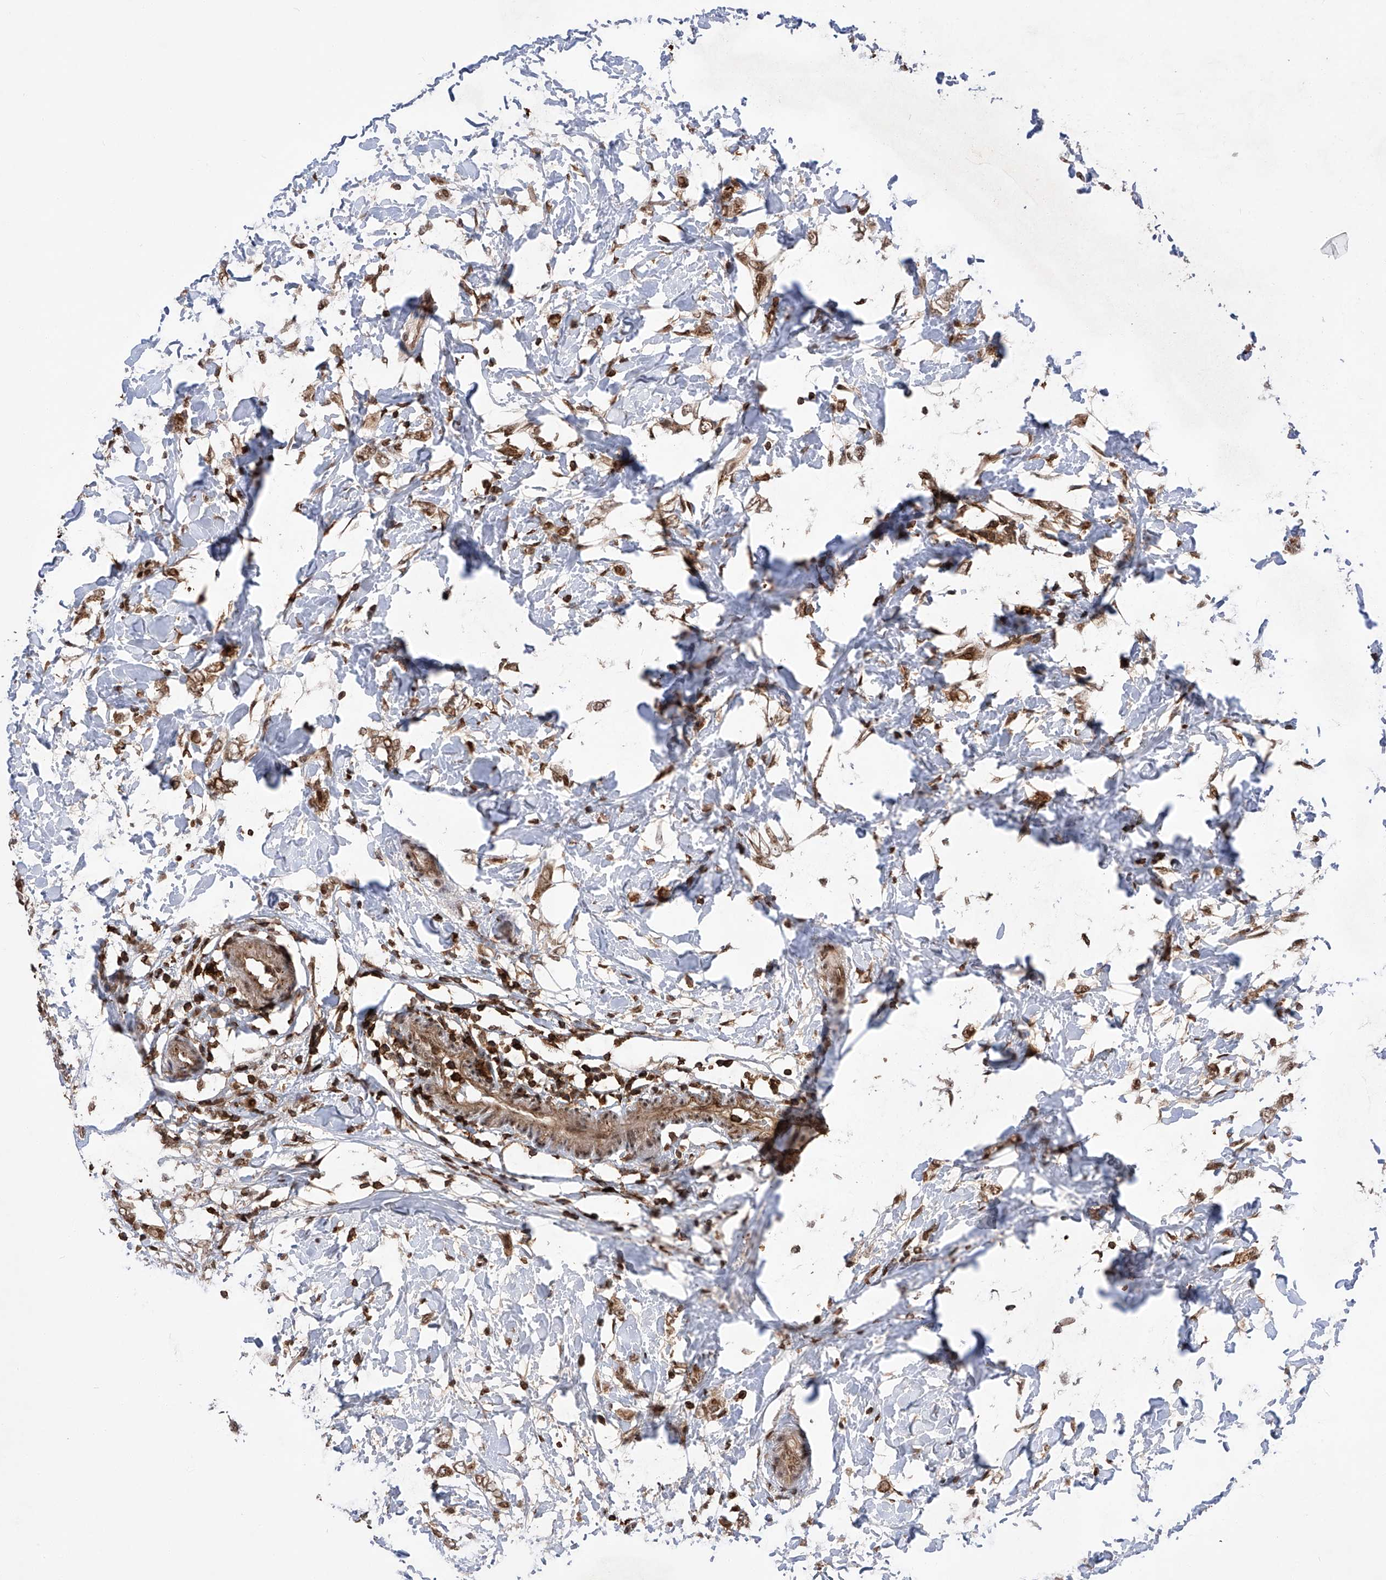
{"staining": {"intensity": "moderate", "quantity": ">75%", "location": "nuclear"}, "tissue": "breast cancer", "cell_type": "Tumor cells", "image_type": "cancer", "snomed": [{"axis": "morphology", "description": "Normal tissue, NOS"}, {"axis": "morphology", "description": "Lobular carcinoma"}, {"axis": "topography", "description": "Breast"}], "caption": "IHC photomicrograph of breast cancer (lobular carcinoma) stained for a protein (brown), which displays medium levels of moderate nuclear positivity in approximately >75% of tumor cells.", "gene": "ZNF280D", "patient": {"sex": "female", "age": 47}}